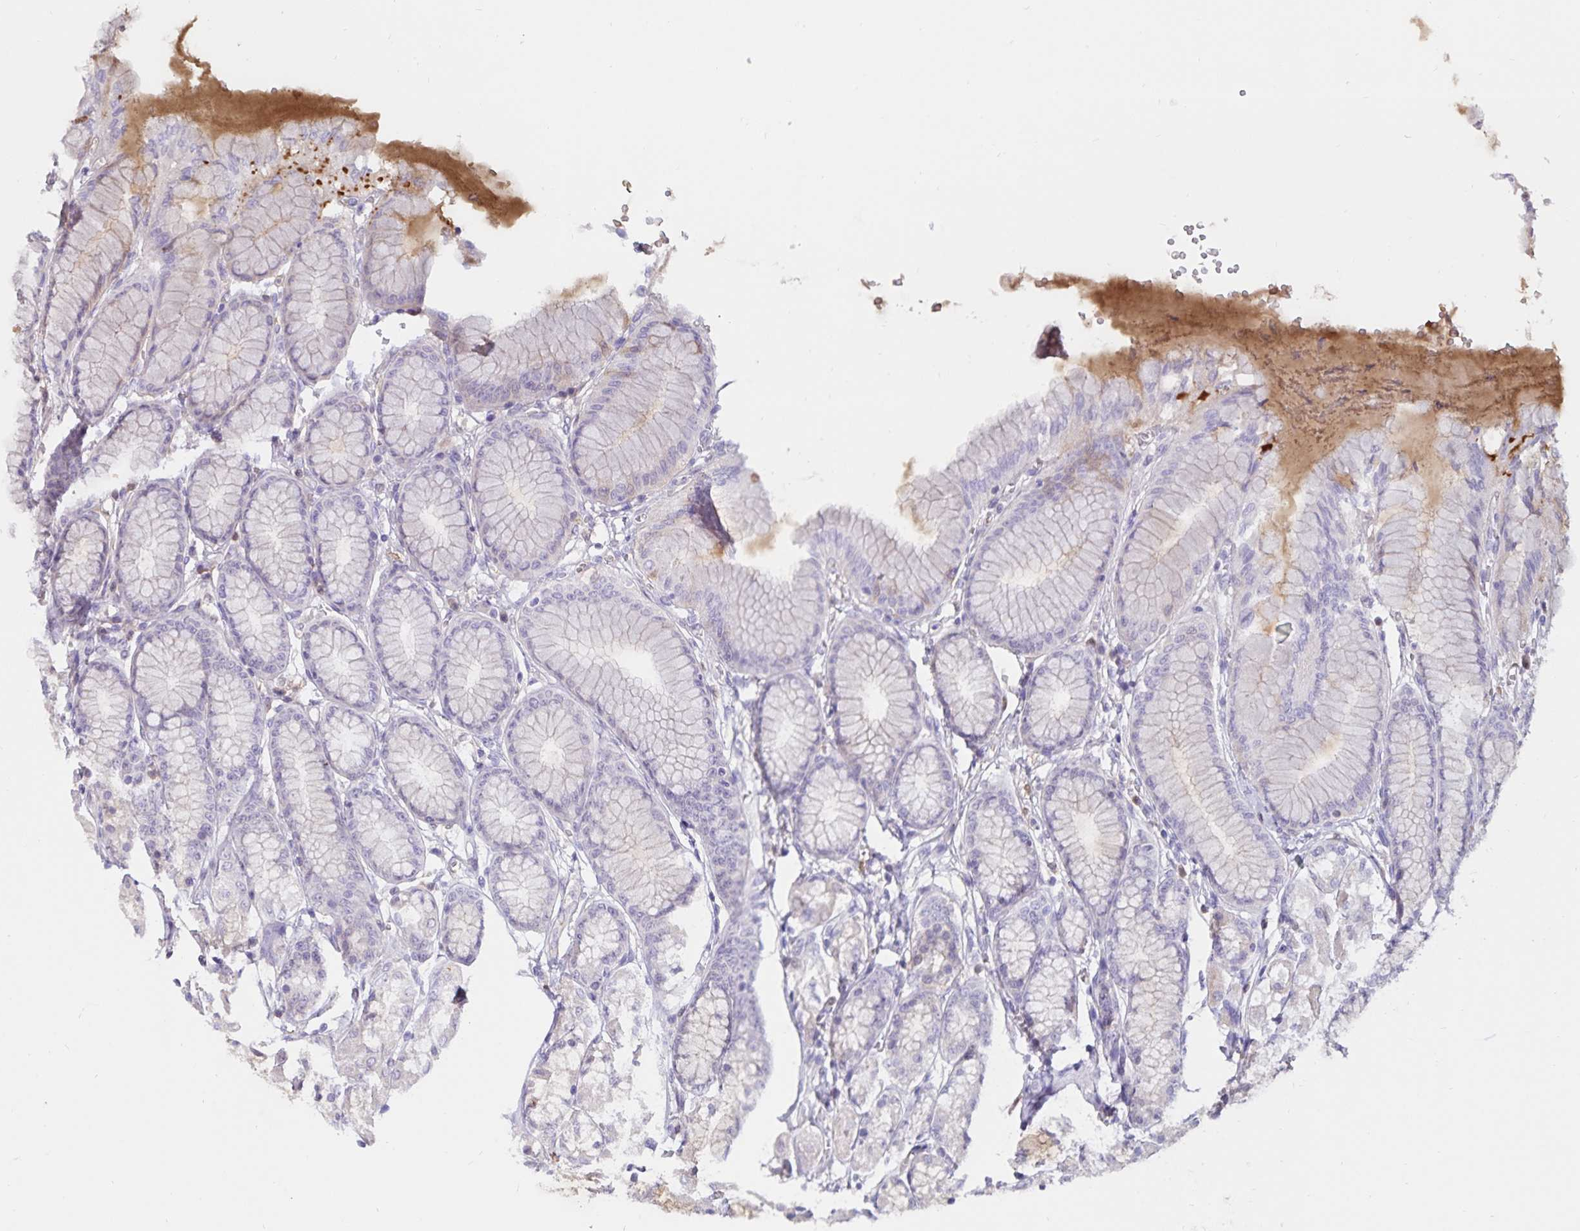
{"staining": {"intensity": "negative", "quantity": "none", "location": "none"}, "tissue": "stomach", "cell_type": "Glandular cells", "image_type": "normal", "snomed": [{"axis": "morphology", "description": "Normal tissue, NOS"}, {"axis": "topography", "description": "Stomach"}, {"axis": "topography", "description": "Stomach, lower"}], "caption": "The immunohistochemistry image has no significant staining in glandular cells of stomach. The staining is performed using DAB (3,3'-diaminobenzidine) brown chromogen with nuclei counter-stained in using hematoxylin.", "gene": "FGG", "patient": {"sex": "male", "age": 76}}